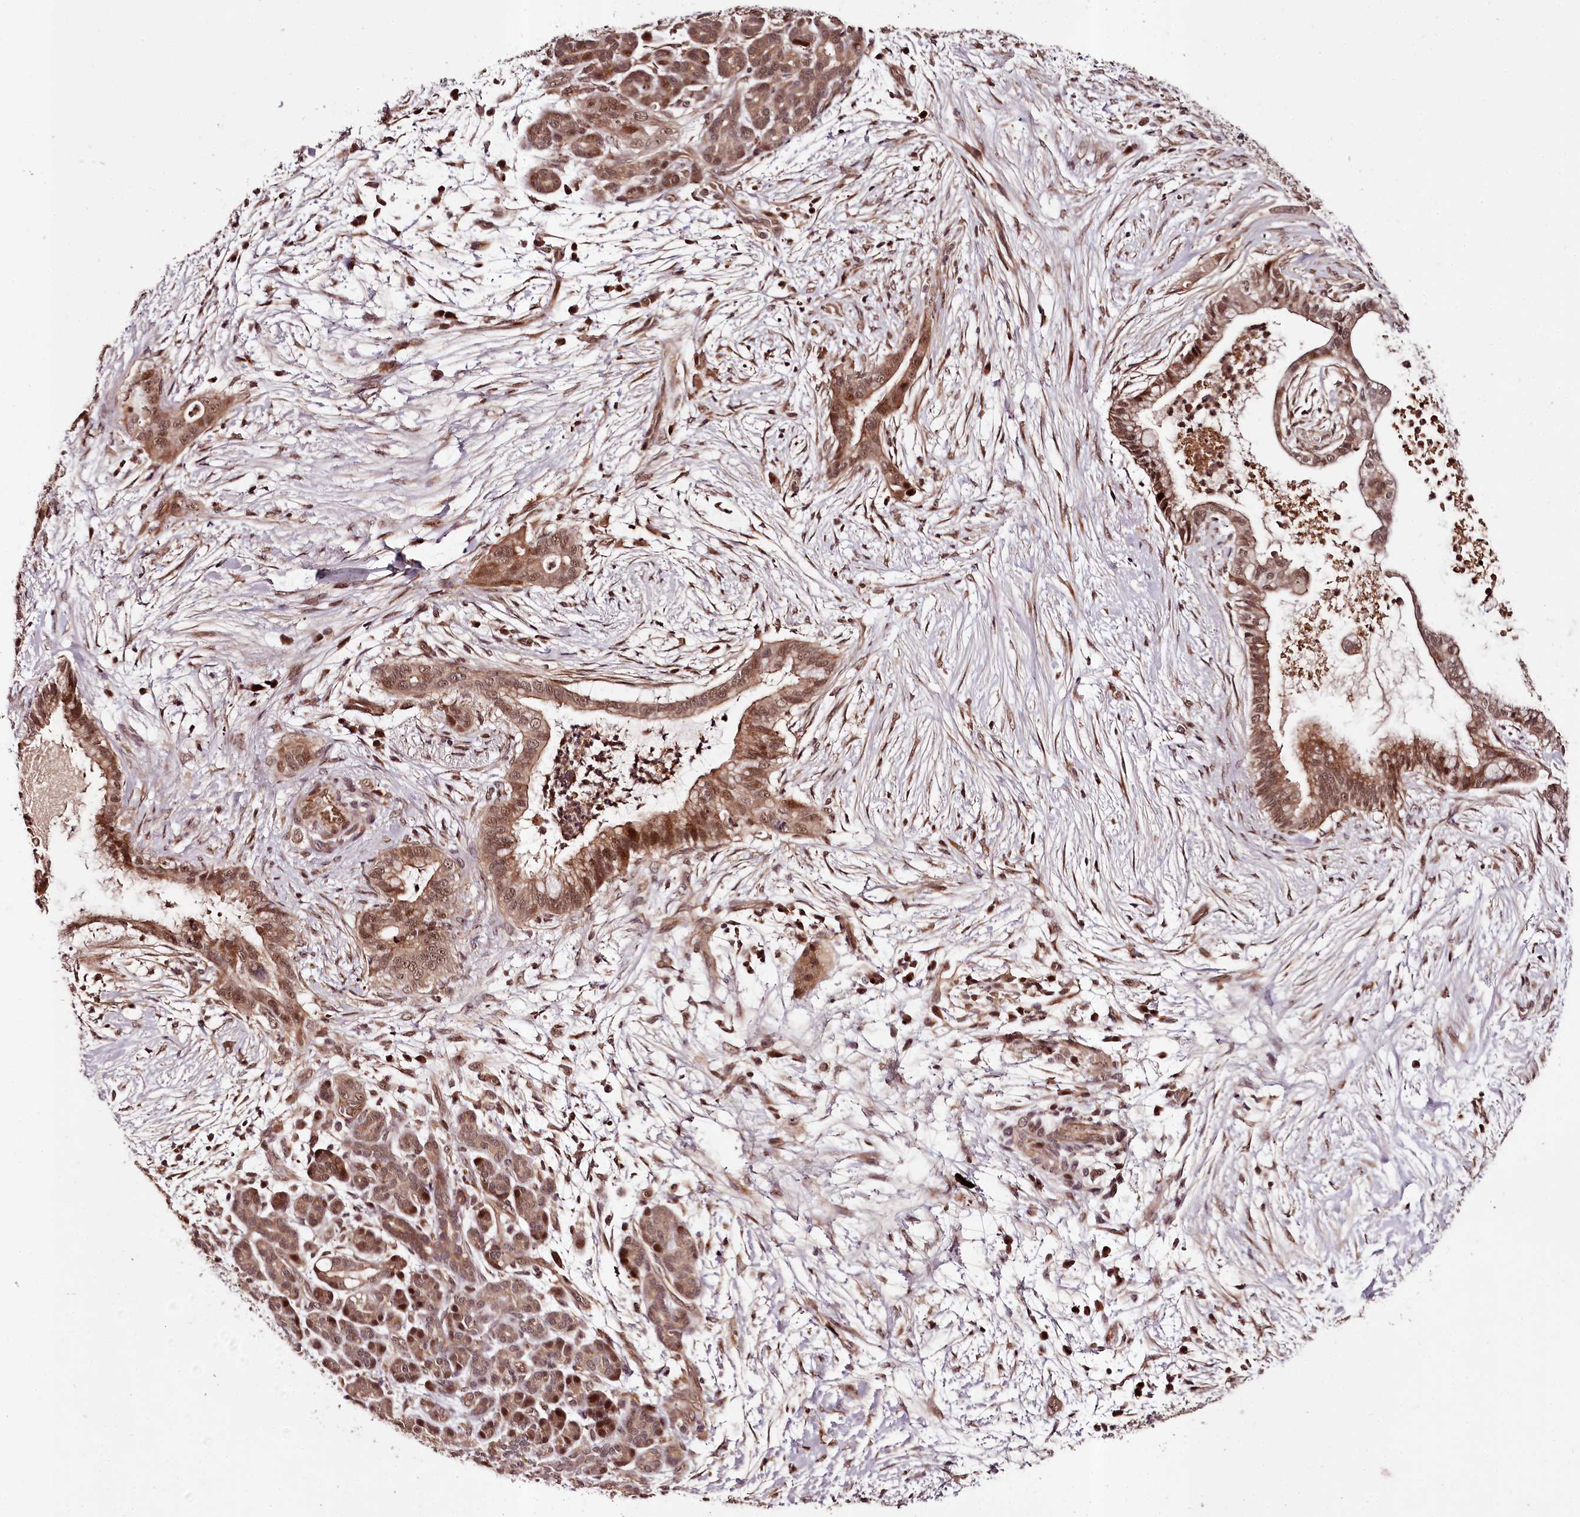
{"staining": {"intensity": "moderate", "quantity": ">75%", "location": "cytoplasmic/membranous,nuclear"}, "tissue": "pancreatic cancer", "cell_type": "Tumor cells", "image_type": "cancer", "snomed": [{"axis": "morphology", "description": "Adenocarcinoma, NOS"}, {"axis": "topography", "description": "Pancreas"}], "caption": "Human pancreatic cancer stained with a protein marker shows moderate staining in tumor cells.", "gene": "MAML3", "patient": {"sex": "male", "age": 59}}